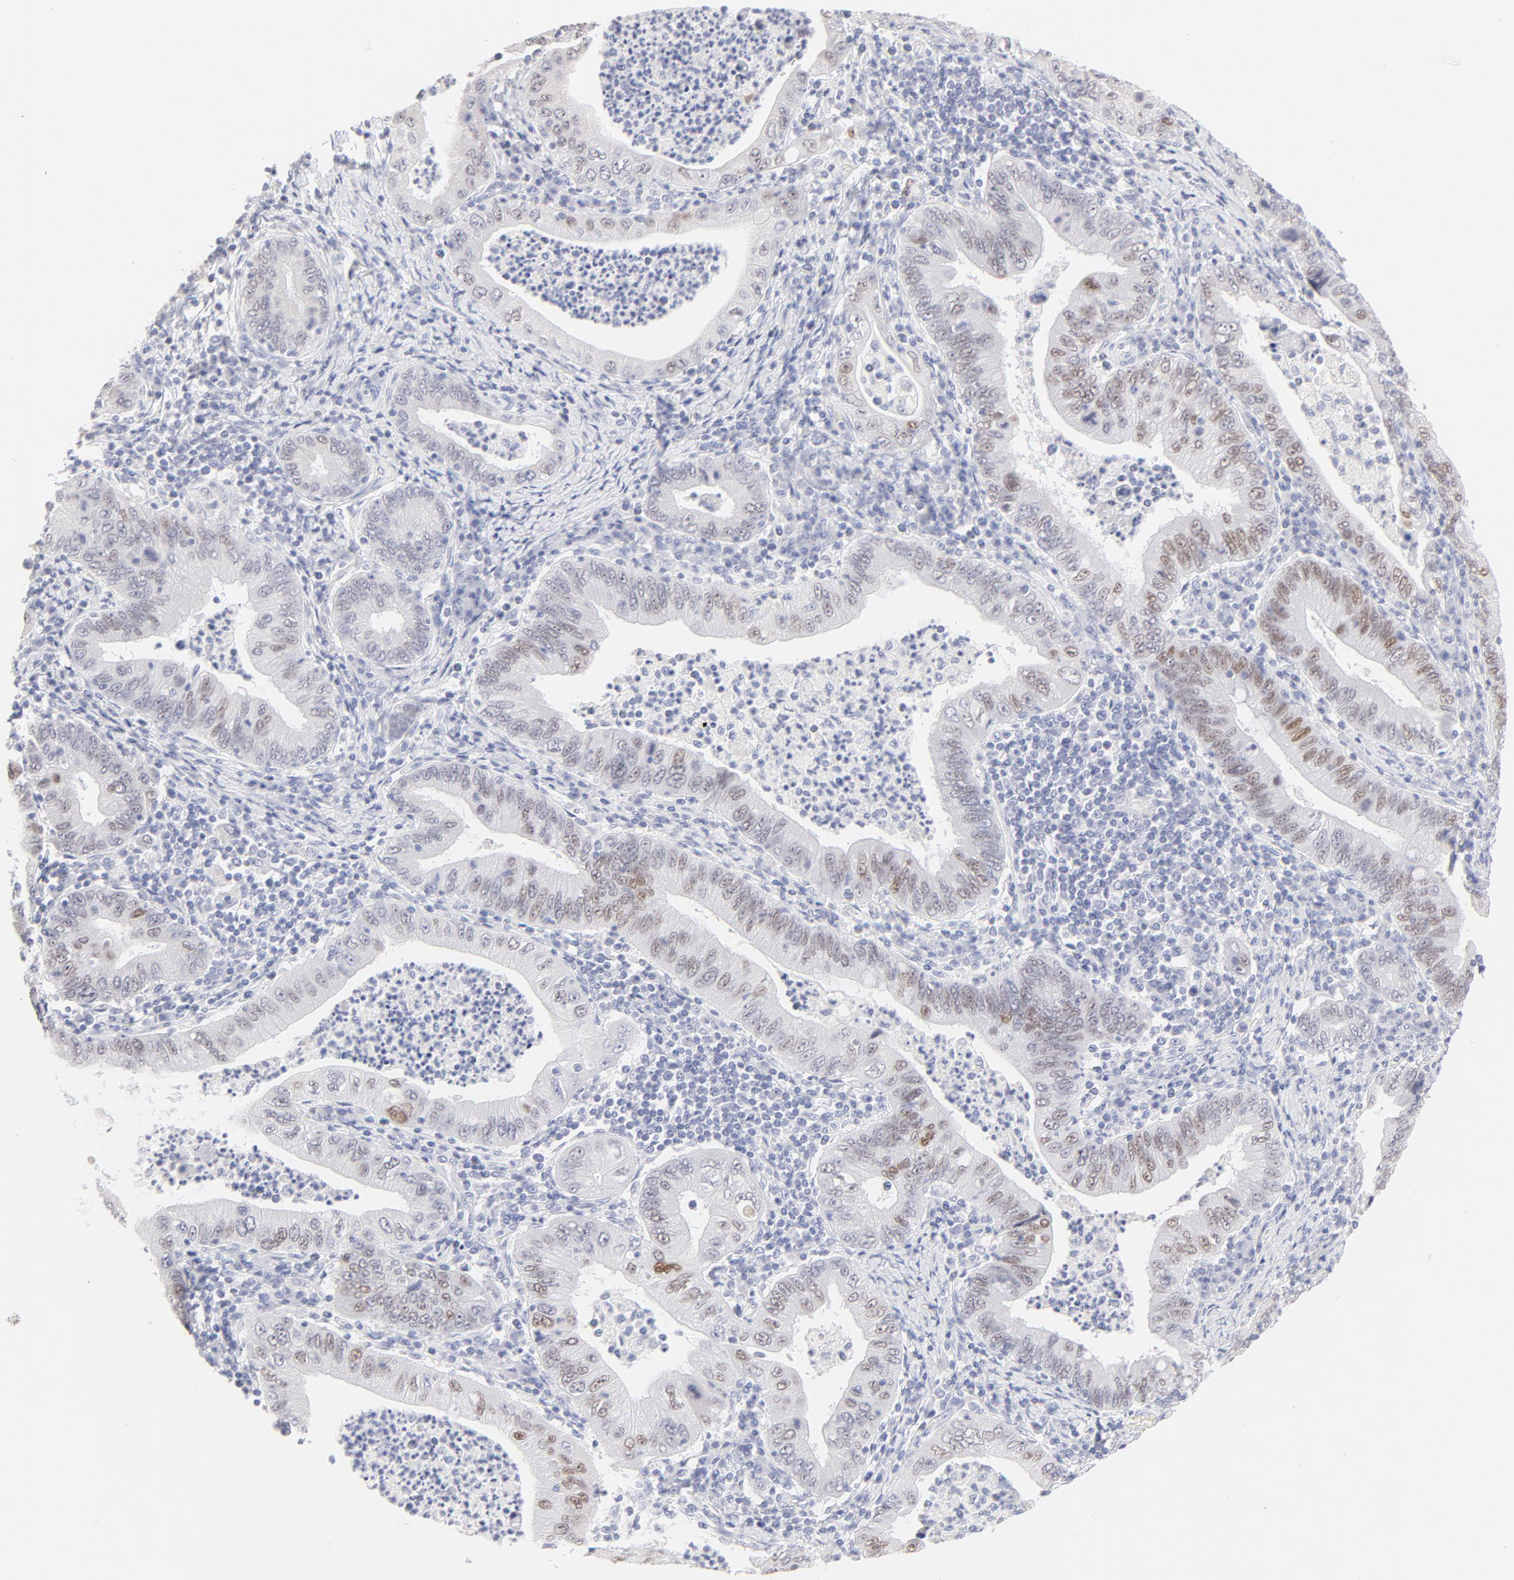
{"staining": {"intensity": "moderate", "quantity": "25%-75%", "location": "nuclear"}, "tissue": "stomach cancer", "cell_type": "Tumor cells", "image_type": "cancer", "snomed": [{"axis": "morphology", "description": "Normal tissue, NOS"}, {"axis": "morphology", "description": "Adenocarcinoma, NOS"}, {"axis": "topography", "description": "Esophagus"}, {"axis": "topography", "description": "Stomach, upper"}, {"axis": "topography", "description": "Peripheral nerve tissue"}], "caption": "Protein expression analysis of adenocarcinoma (stomach) displays moderate nuclear staining in approximately 25%-75% of tumor cells. The staining was performed using DAB (3,3'-diaminobenzidine) to visualize the protein expression in brown, while the nuclei were stained in blue with hematoxylin (Magnification: 20x).", "gene": "ELF3", "patient": {"sex": "male", "age": 62}}